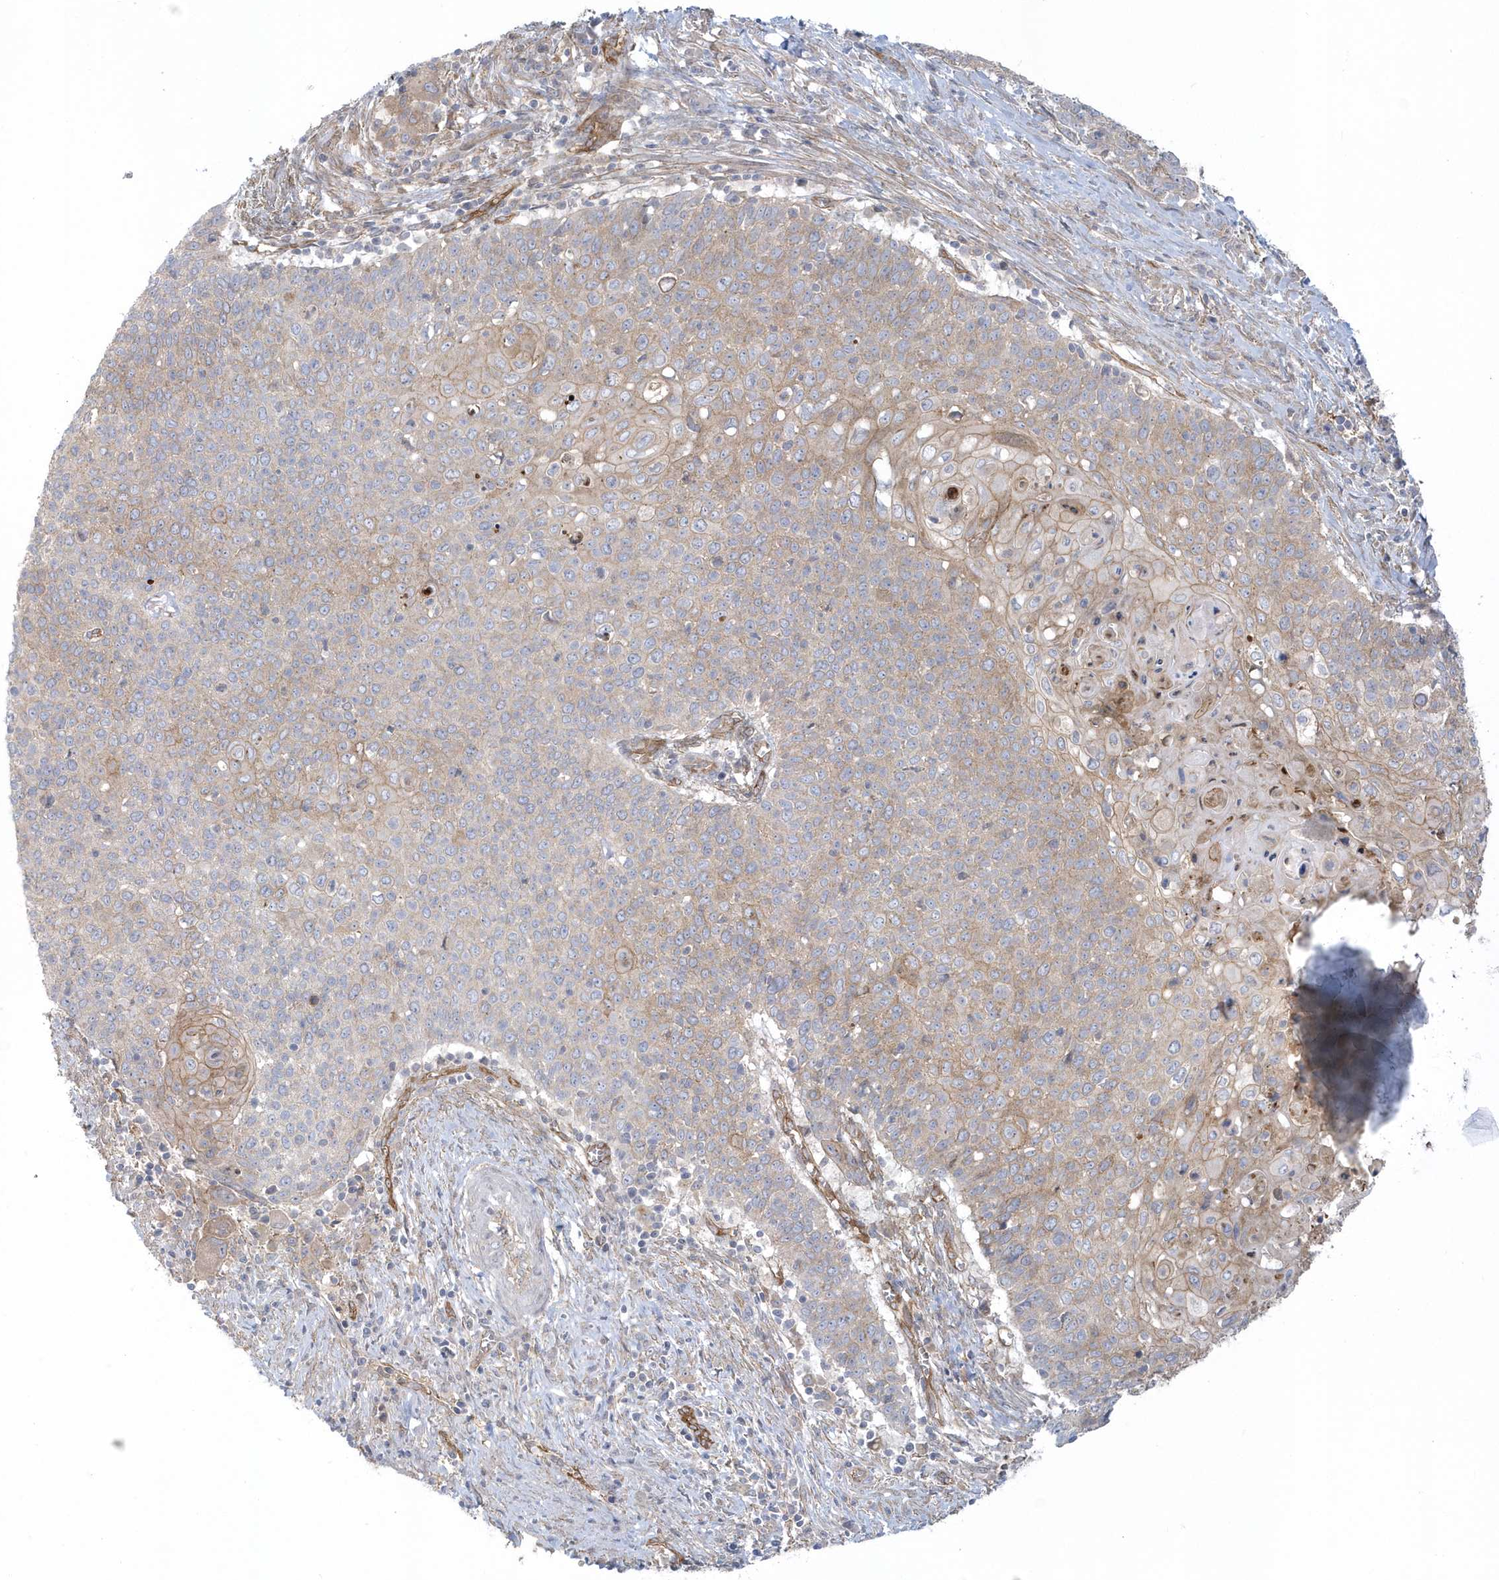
{"staining": {"intensity": "weak", "quantity": "25%-75%", "location": "cytoplasmic/membranous"}, "tissue": "cervical cancer", "cell_type": "Tumor cells", "image_type": "cancer", "snomed": [{"axis": "morphology", "description": "Squamous cell carcinoma, NOS"}, {"axis": "topography", "description": "Cervix"}], "caption": "A brown stain labels weak cytoplasmic/membranous staining of a protein in human cervical squamous cell carcinoma tumor cells.", "gene": "RAI14", "patient": {"sex": "female", "age": 39}}